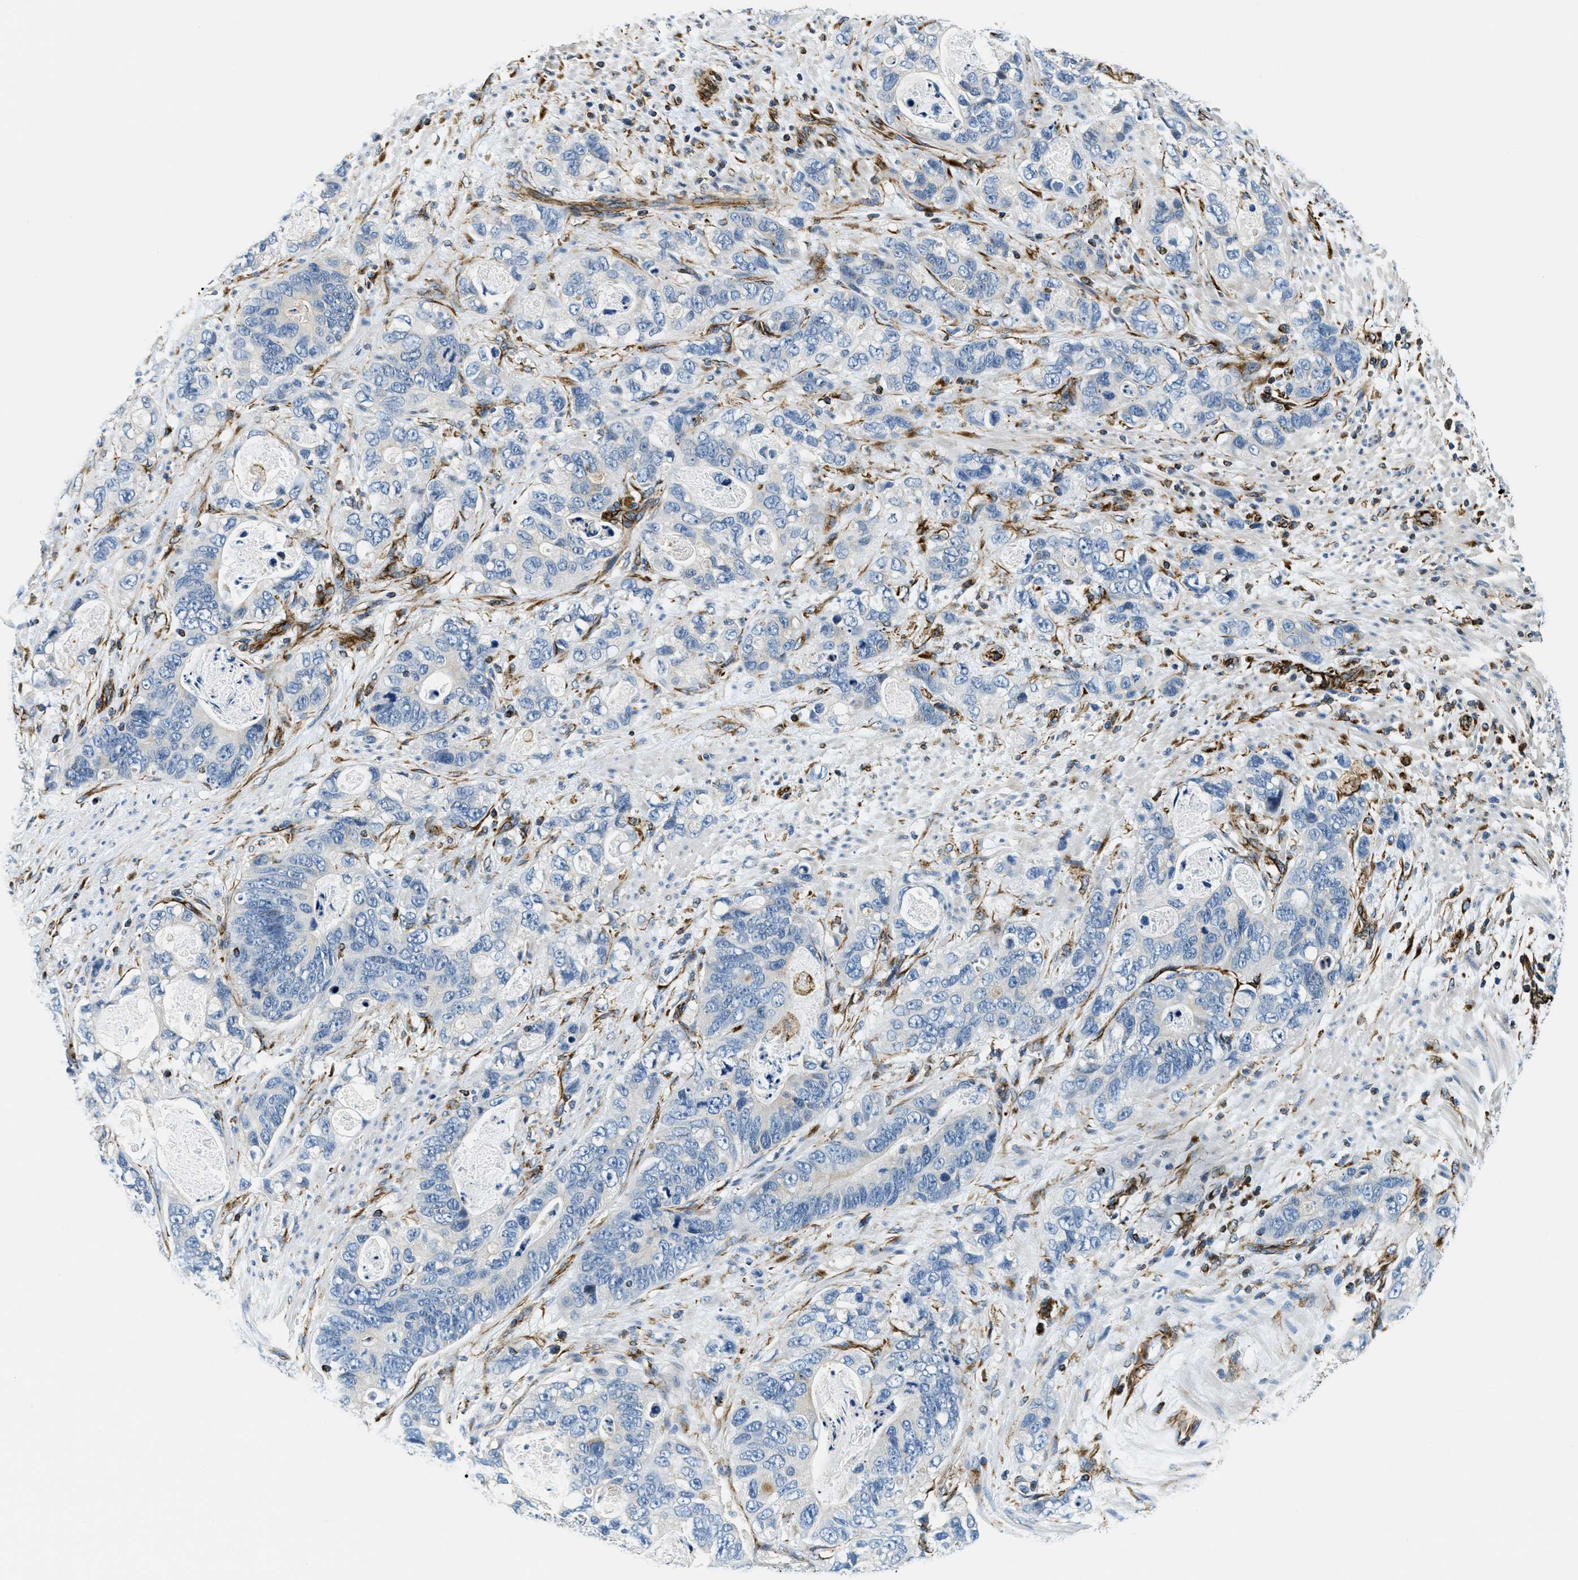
{"staining": {"intensity": "negative", "quantity": "none", "location": "none"}, "tissue": "stomach cancer", "cell_type": "Tumor cells", "image_type": "cancer", "snomed": [{"axis": "morphology", "description": "Normal tissue, NOS"}, {"axis": "morphology", "description": "Adenocarcinoma, NOS"}, {"axis": "topography", "description": "Stomach"}], "caption": "The histopathology image demonstrates no staining of tumor cells in stomach cancer.", "gene": "GNS", "patient": {"sex": "female", "age": 89}}